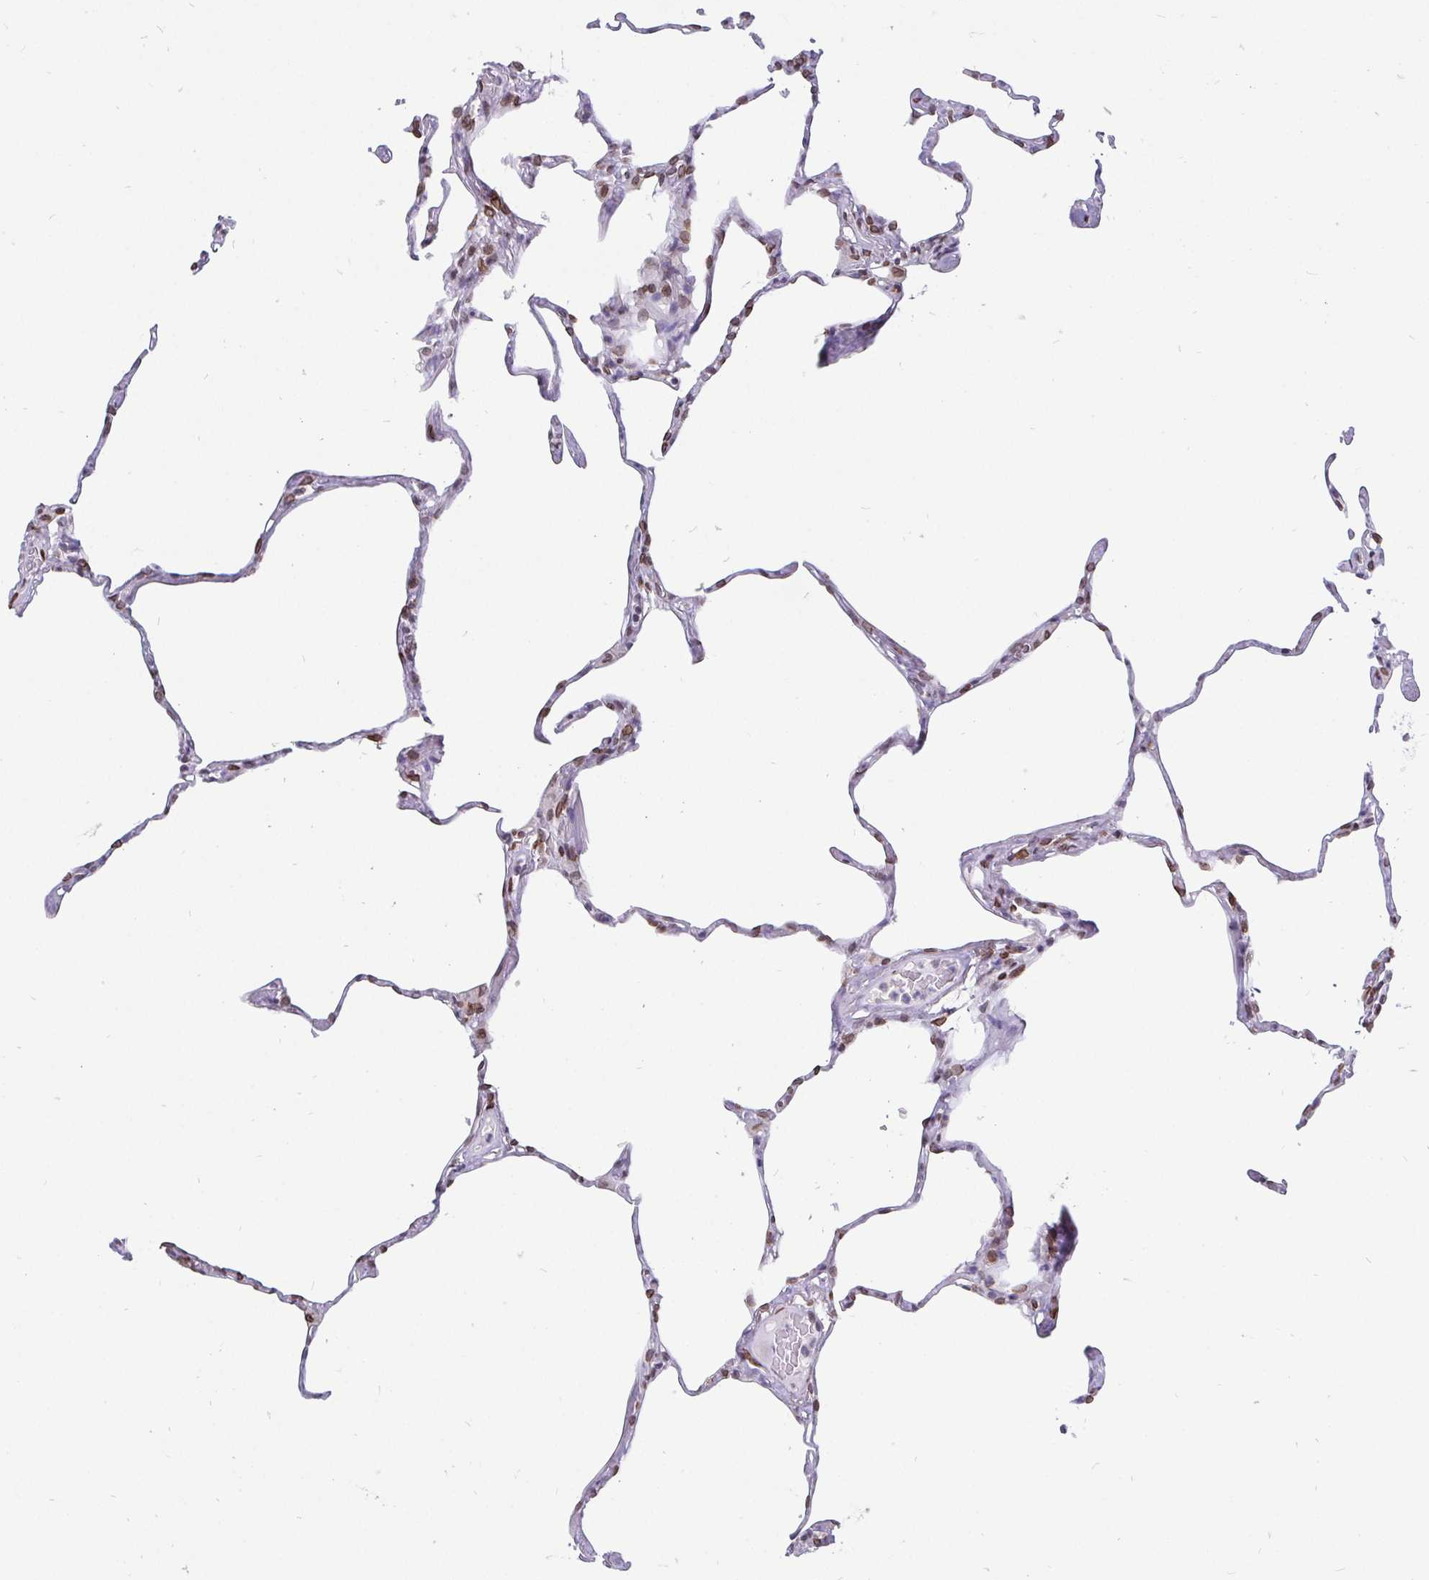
{"staining": {"intensity": "moderate", "quantity": "<25%", "location": "nuclear"}, "tissue": "lung", "cell_type": "Alveolar cells", "image_type": "normal", "snomed": [{"axis": "morphology", "description": "Normal tissue, NOS"}, {"axis": "topography", "description": "Lung"}], "caption": "The immunohistochemical stain highlights moderate nuclear staining in alveolar cells of normal lung. Using DAB (3,3'-diaminobenzidine) (brown) and hematoxylin (blue) stains, captured at high magnification using brightfield microscopy.", "gene": "EMD", "patient": {"sex": "male", "age": 65}}